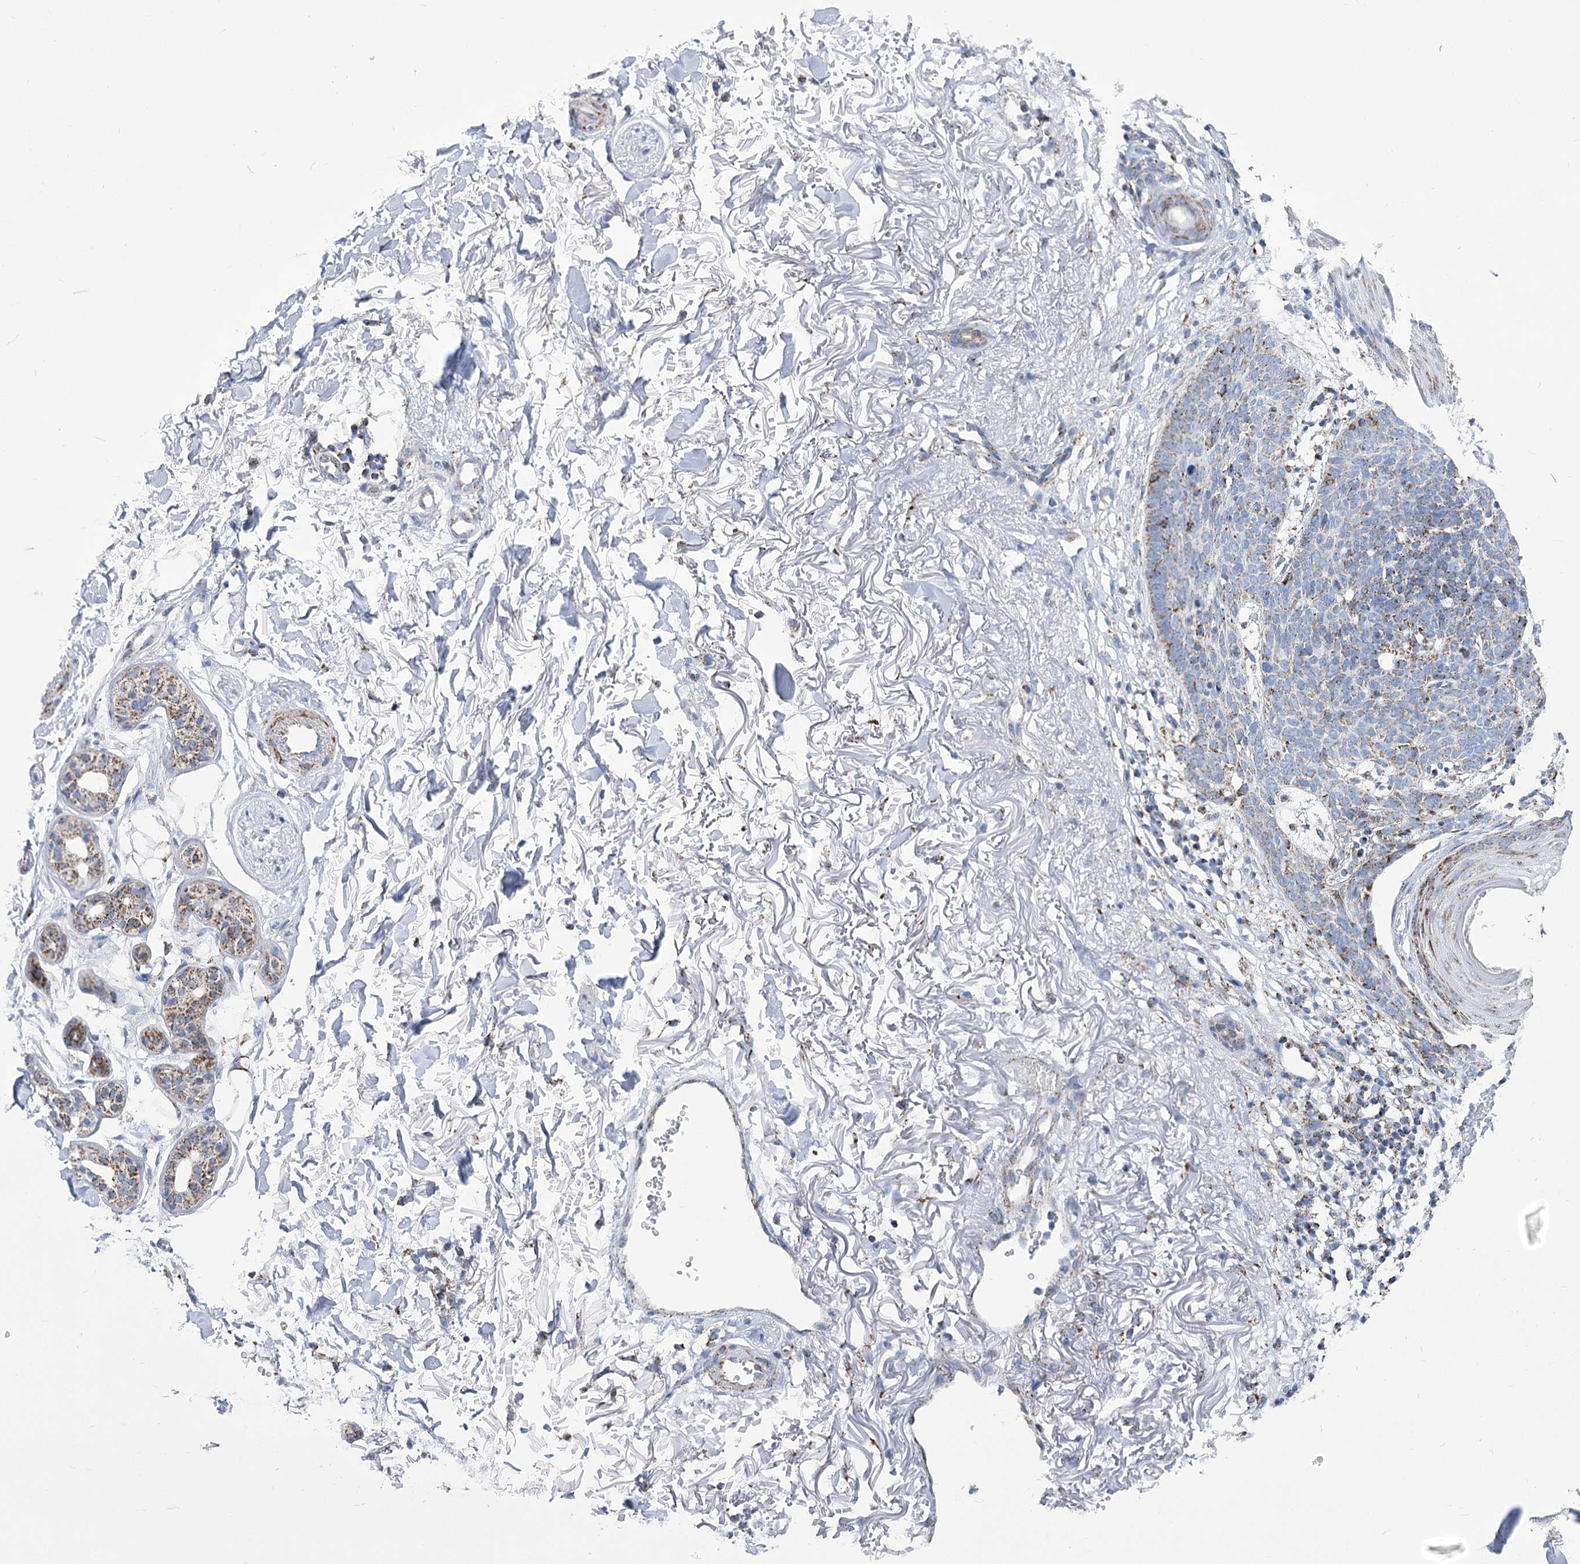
{"staining": {"intensity": "moderate", "quantity": "<25%", "location": "cytoplasmic/membranous"}, "tissue": "skin cancer", "cell_type": "Tumor cells", "image_type": "cancer", "snomed": [{"axis": "morphology", "description": "Normal tissue, NOS"}, {"axis": "morphology", "description": "Basal cell carcinoma"}, {"axis": "topography", "description": "Skin"}], "caption": "A histopathology image of human skin cancer stained for a protein demonstrates moderate cytoplasmic/membranous brown staining in tumor cells.", "gene": "PDHB", "patient": {"sex": "female", "age": 70}}